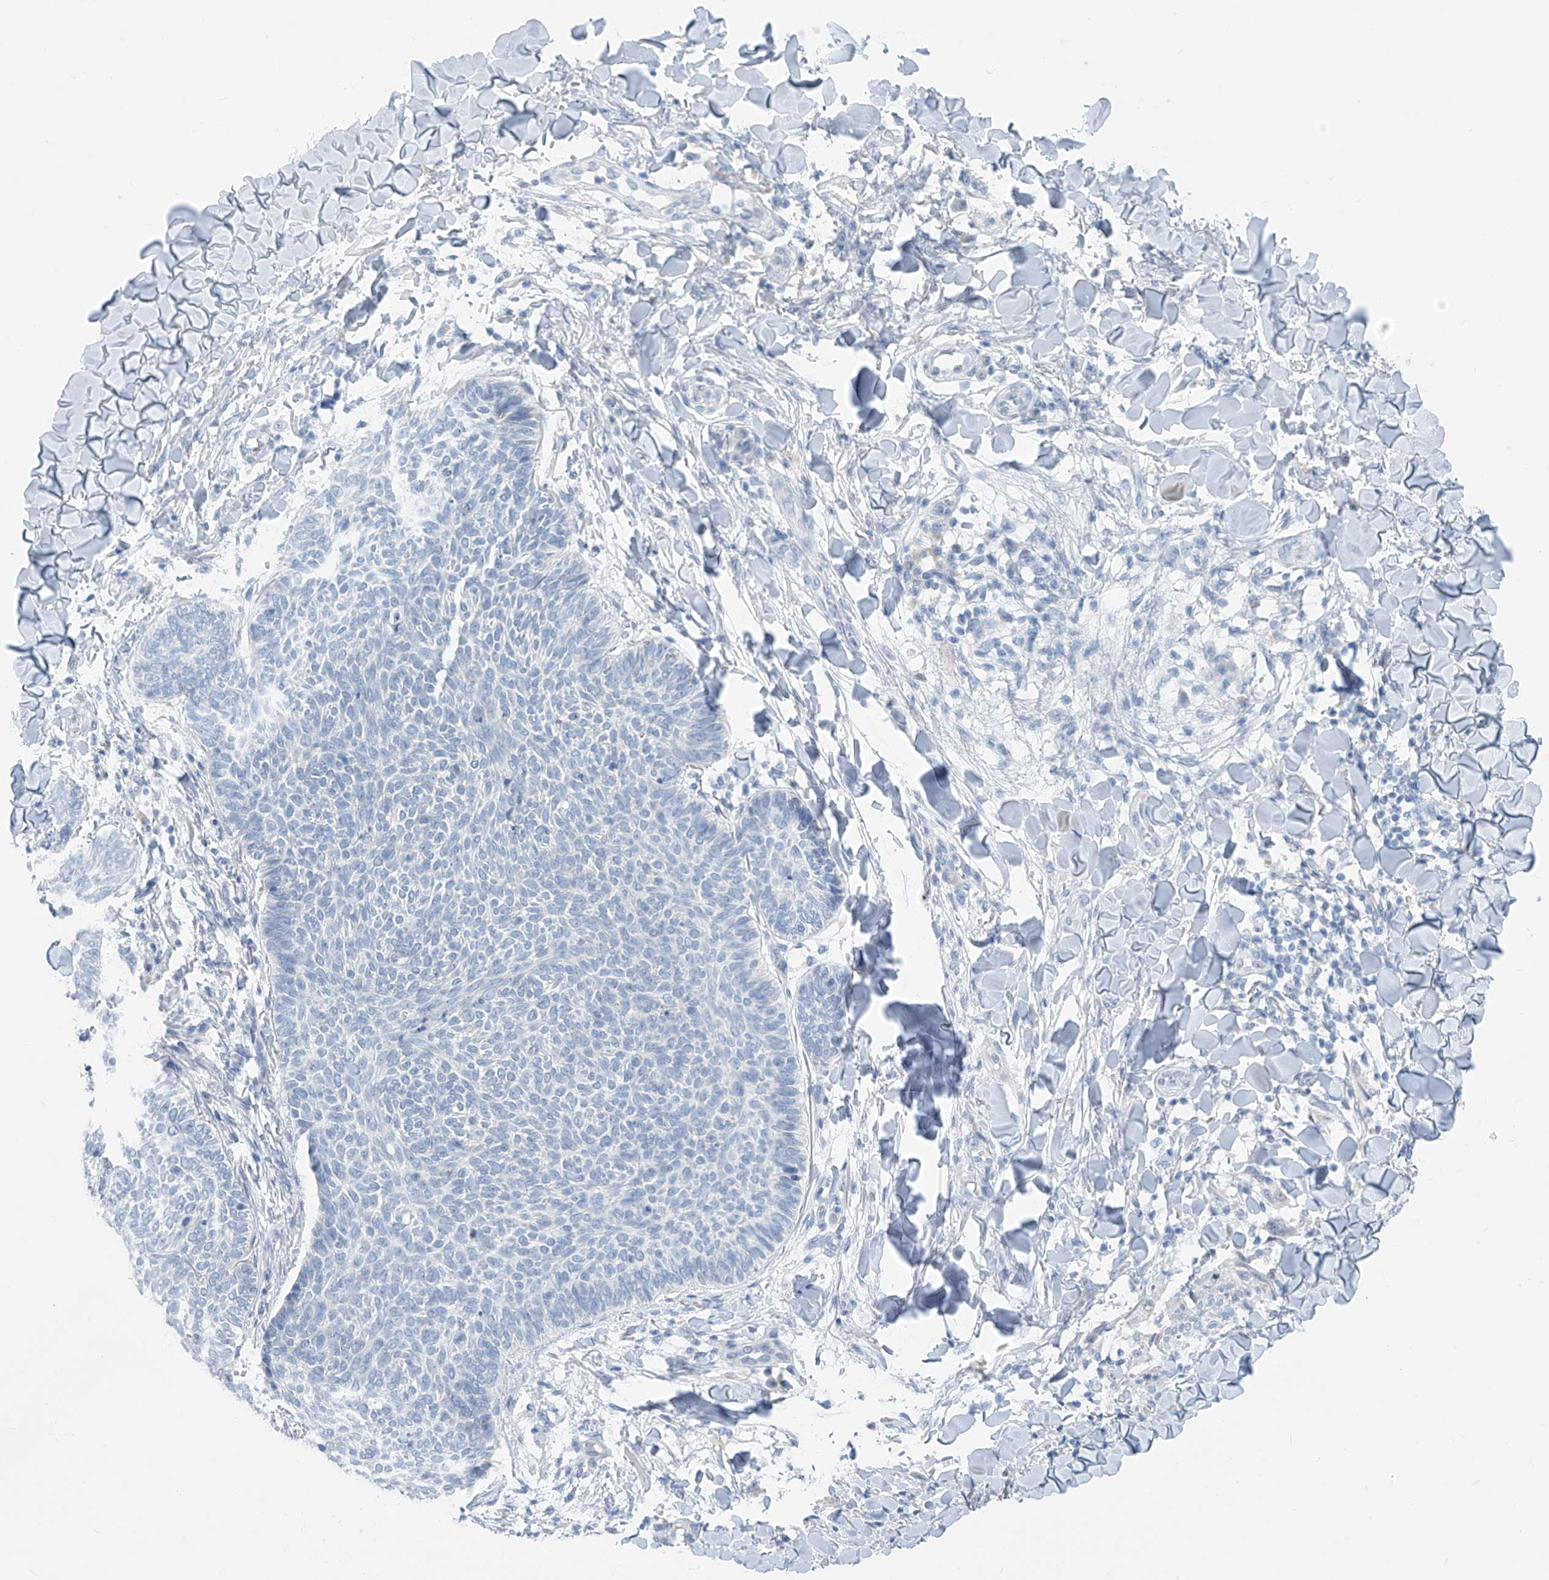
{"staining": {"intensity": "negative", "quantity": "none", "location": "none"}, "tissue": "skin cancer", "cell_type": "Tumor cells", "image_type": "cancer", "snomed": [{"axis": "morphology", "description": "Normal tissue, NOS"}, {"axis": "morphology", "description": "Basal cell carcinoma"}, {"axis": "topography", "description": "Skin"}], "caption": "High power microscopy image of an IHC image of skin basal cell carcinoma, revealing no significant positivity in tumor cells. (Brightfield microscopy of DAB IHC at high magnification).", "gene": "CYP4V2", "patient": {"sex": "male", "age": 50}}